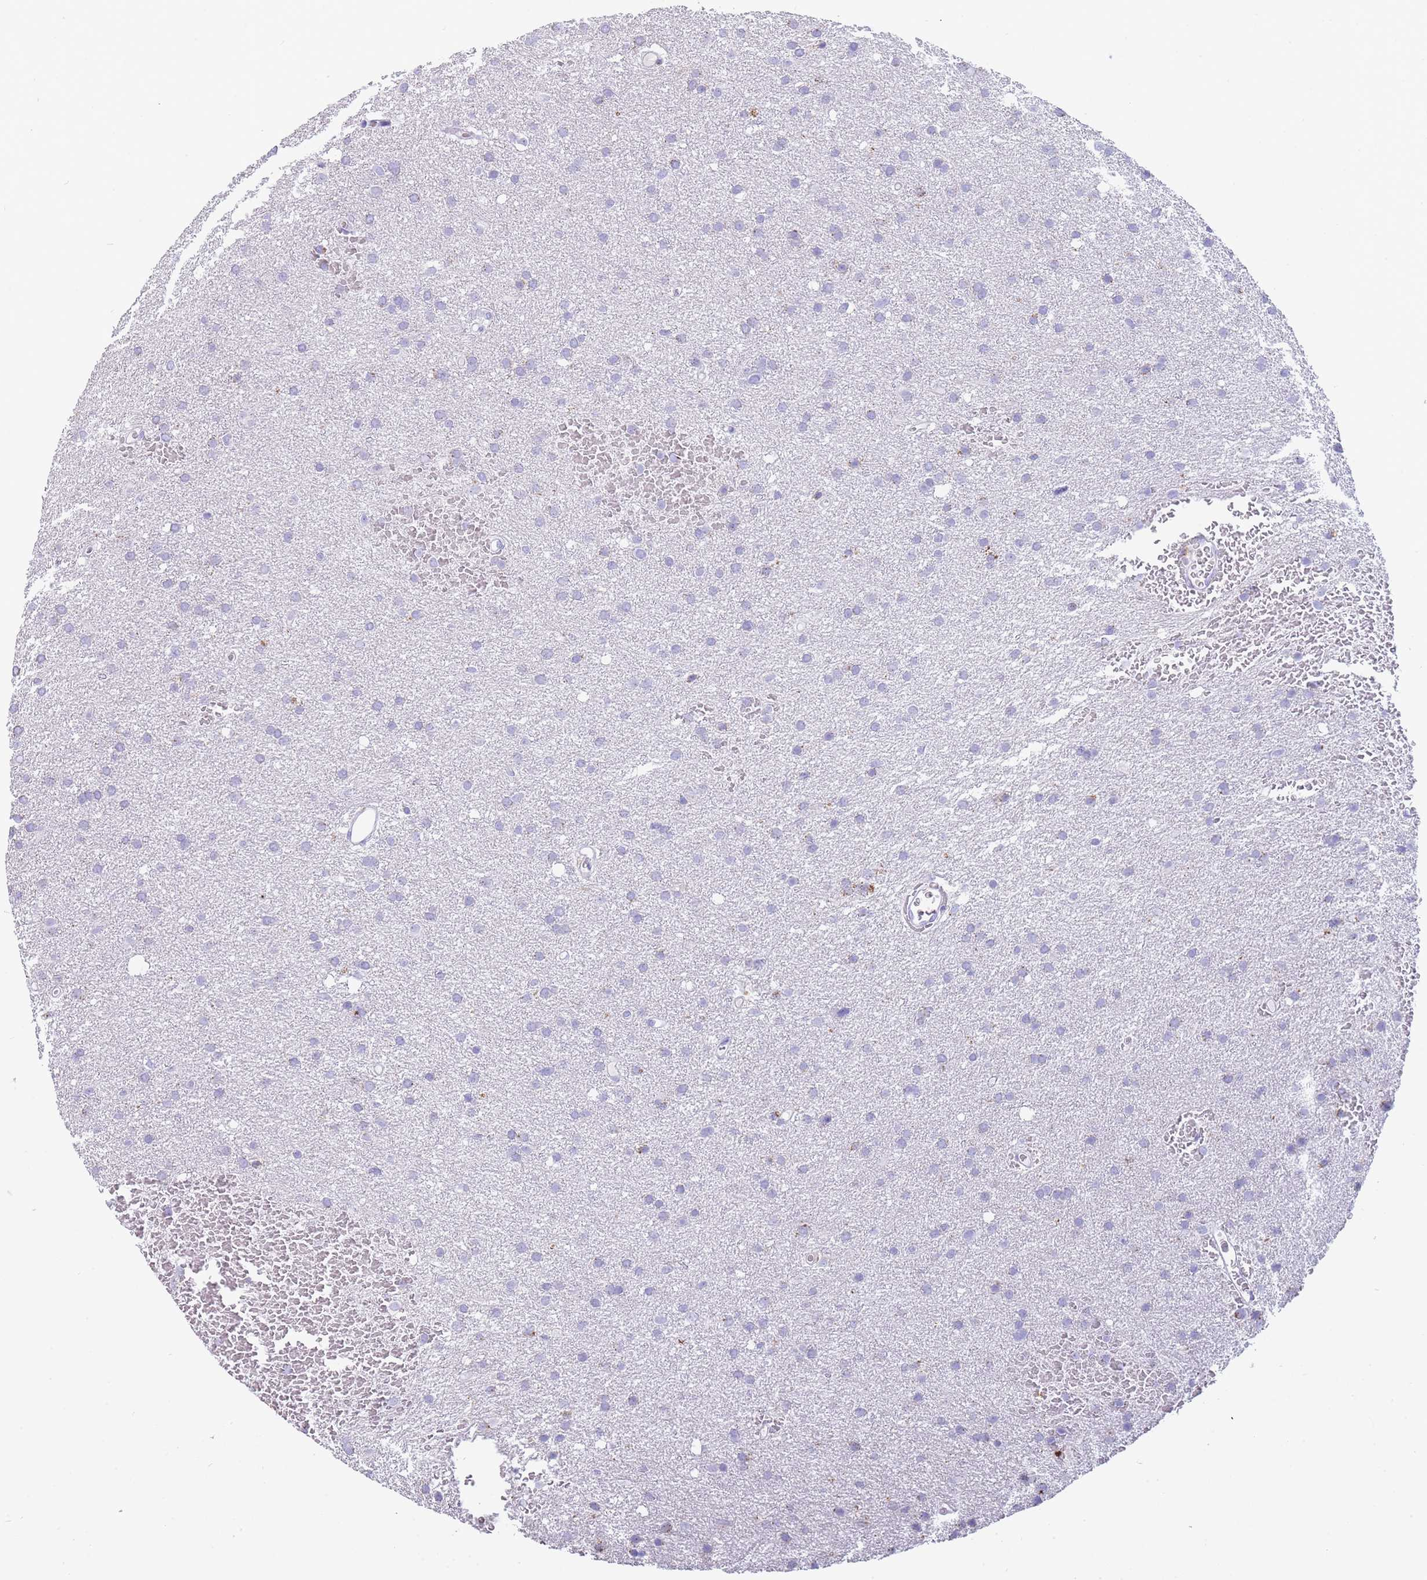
{"staining": {"intensity": "negative", "quantity": "none", "location": "none"}, "tissue": "glioma", "cell_type": "Tumor cells", "image_type": "cancer", "snomed": [{"axis": "morphology", "description": "Glioma, malignant, High grade"}, {"axis": "topography", "description": "Cerebral cortex"}], "caption": "Immunohistochemical staining of glioma displays no significant positivity in tumor cells.", "gene": "GAA", "patient": {"sex": "female", "age": 36}}